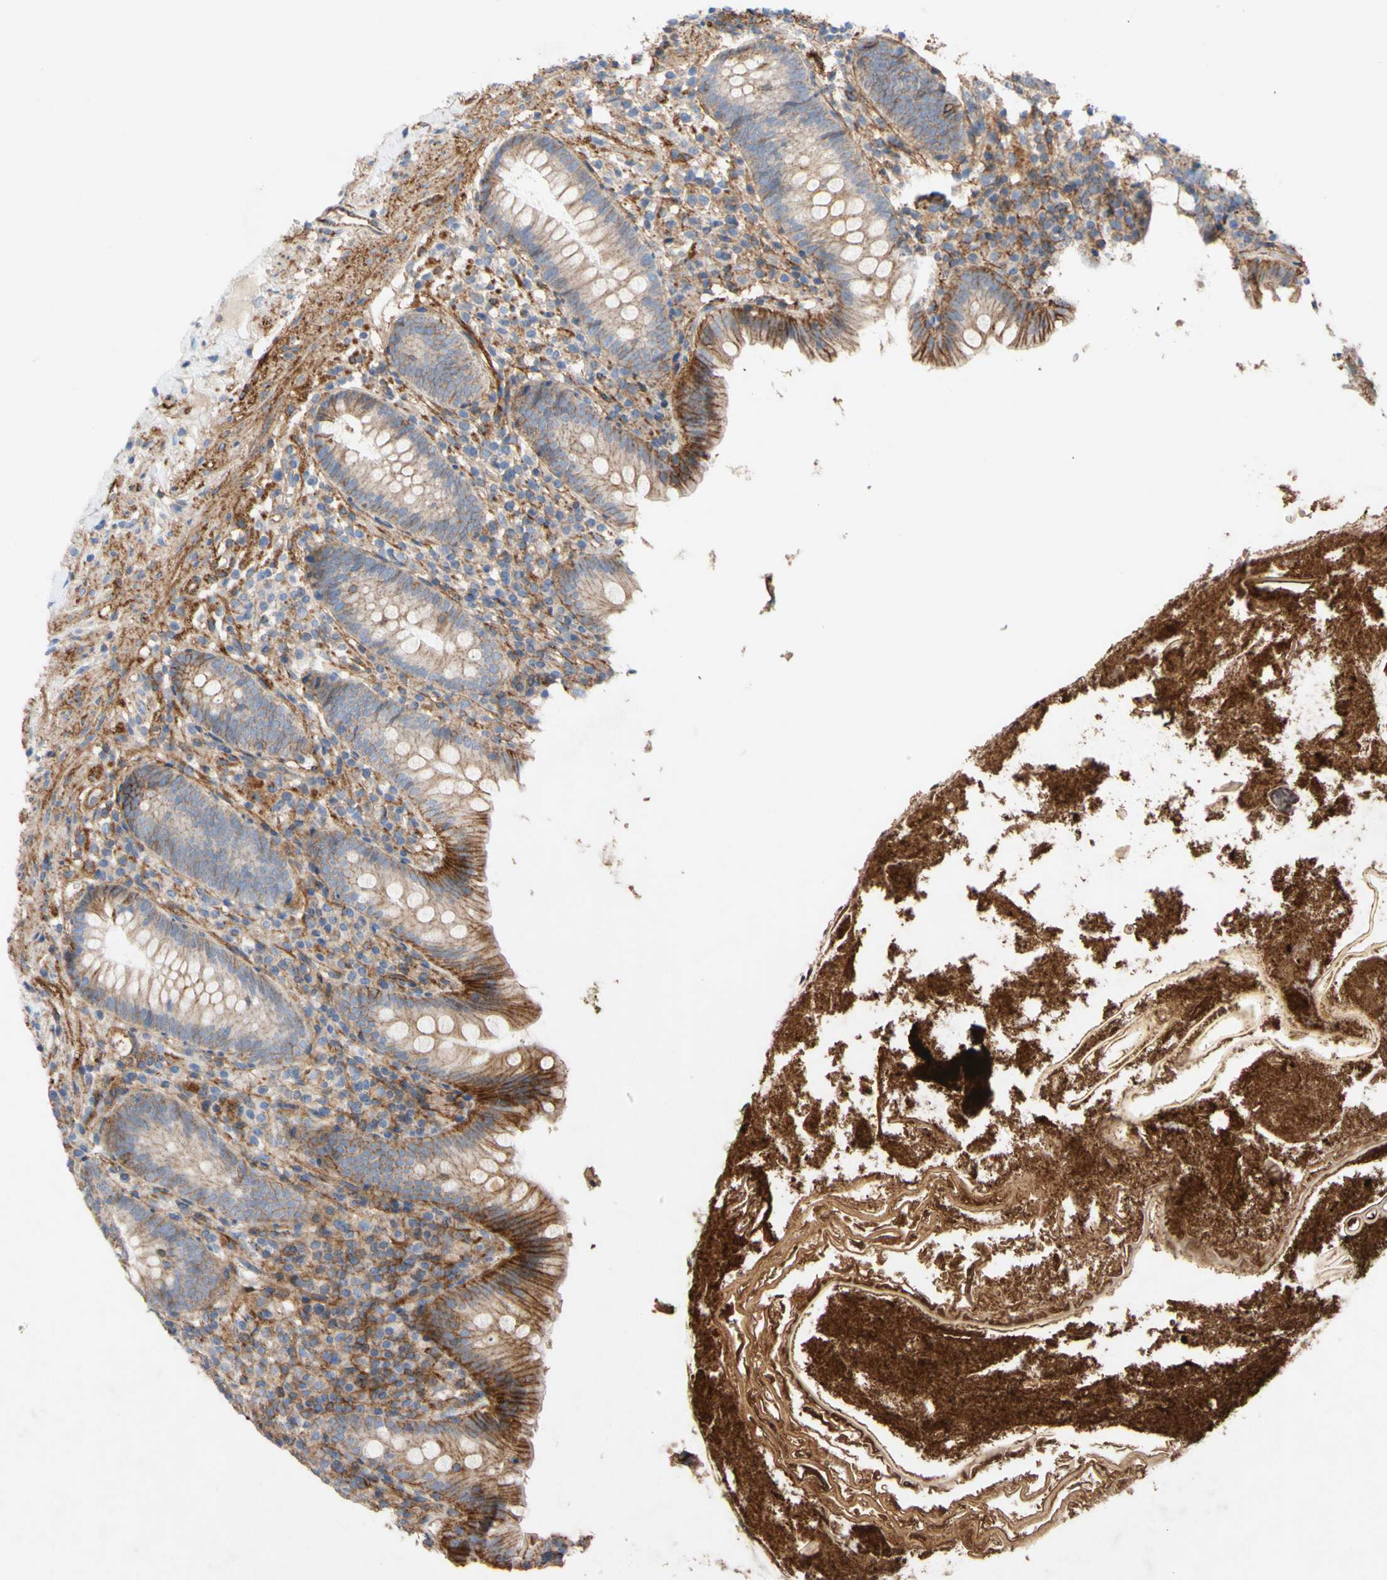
{"staining": {"intensity": "strong", "quantity": "<25%", "location": "cytoplasmic/membranous"}, "tissue": "appendix", "cell_type": "Glandular cells", "image_type": "normal", "snomed": [{"axis": "morphology", "description": "Normal tissue, NOS"}, {"axis": "topography", "description": "Appendix"}], "caption": "High-power microscopy captured an IHC image of benign appendix, revealing strong cytoplasmic/membranous expression in approximately <25% of glandular cells. Immunohistochemistry (ihc) stains the protein in brown and the nuclei are stained blue.", "gene": "ATP2A3", "patient": {"sex": "male", "age": 52}}